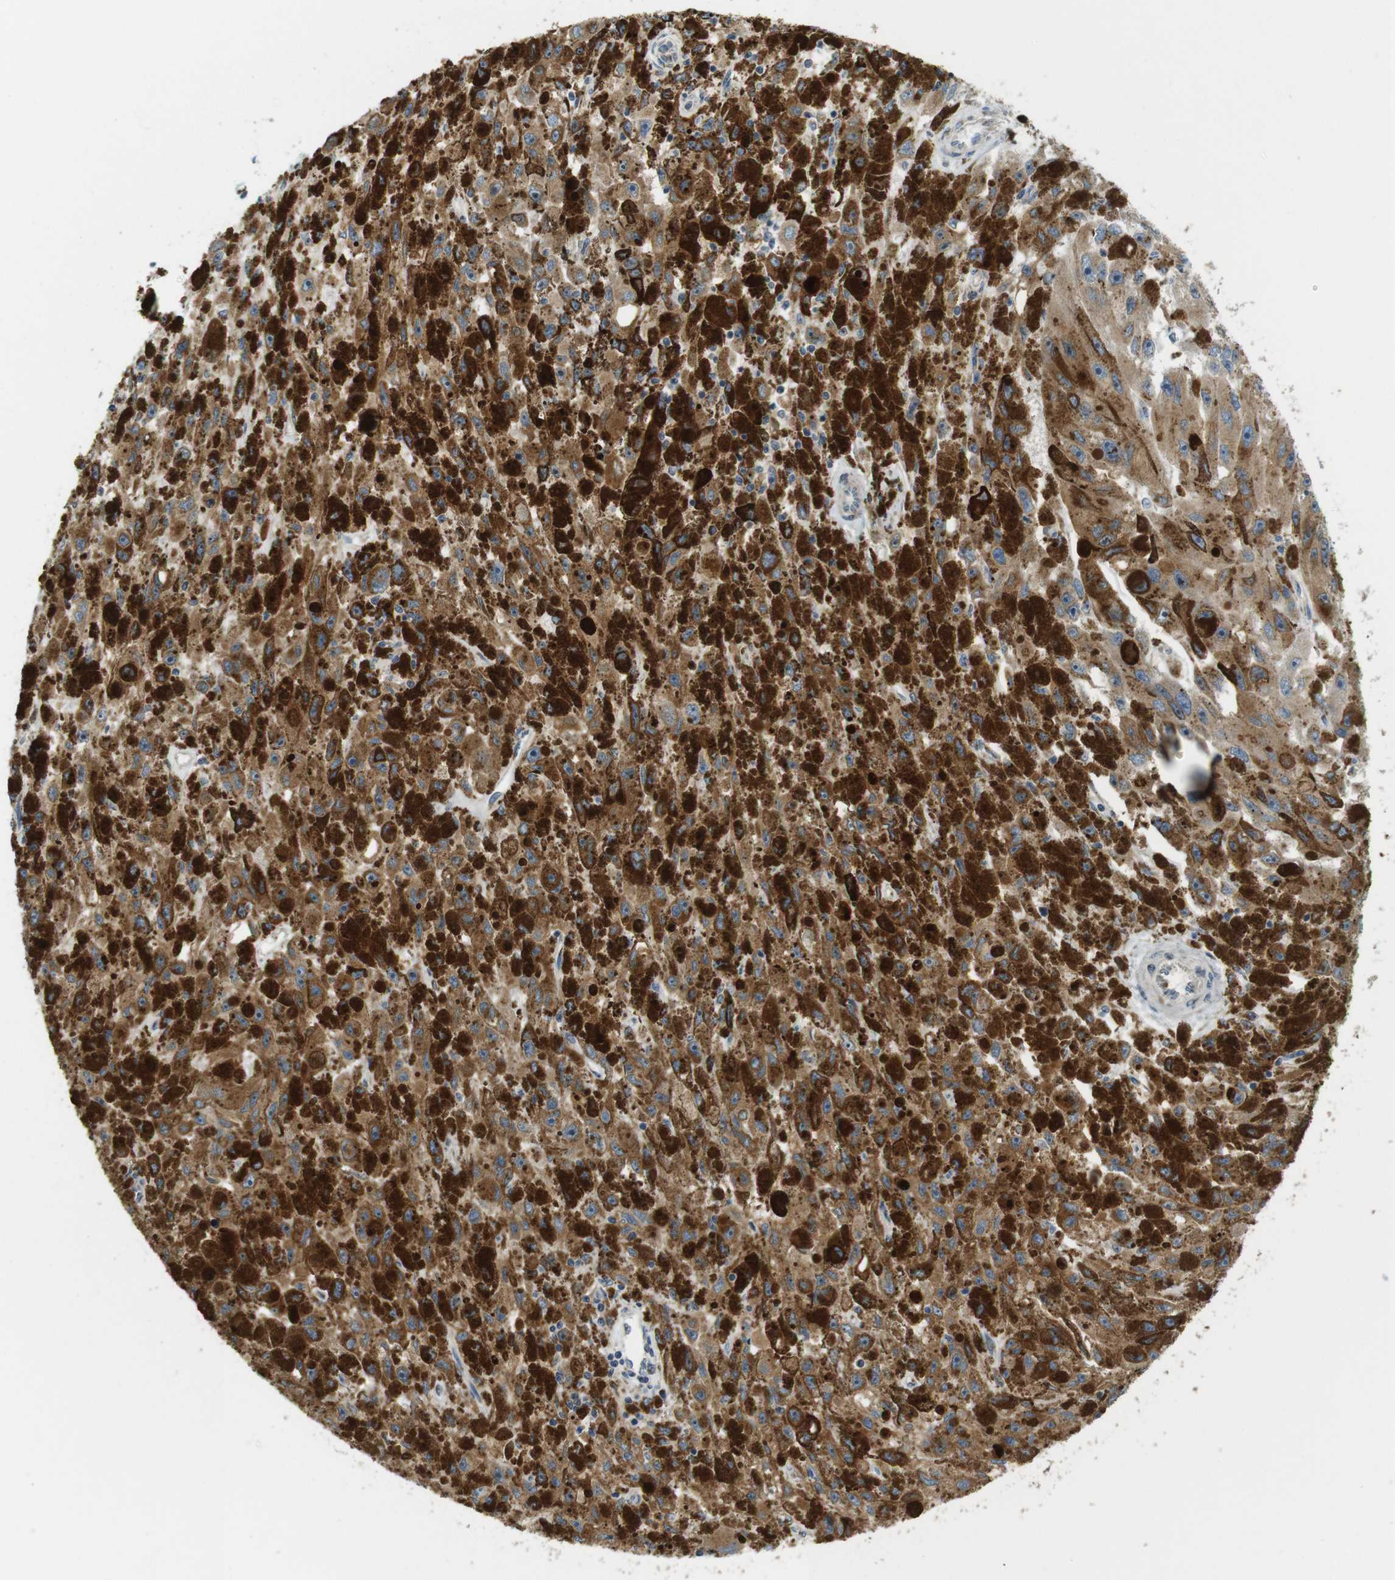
{"staining": {"intensity": "moderate", "quantity": ">75%", "location": "cytoplasmic/membranous"}, "tissue": "melanoma", "cell_type": "Tumor cells", "image_type": "cancer", "snomed": [{"axis": "morphology", "description": "Malignant melanoma, NOS"}, {"axis": "topography", "description": "Skin"}], "caption": "Immunohistochemical staining of malignant melanoma reveals medium levels of moderate cytoplasmic/membranous expression in about >75% of tumor cells.", "gene": "TMEM143", "patient": {"sex": "female", "age": 104}}